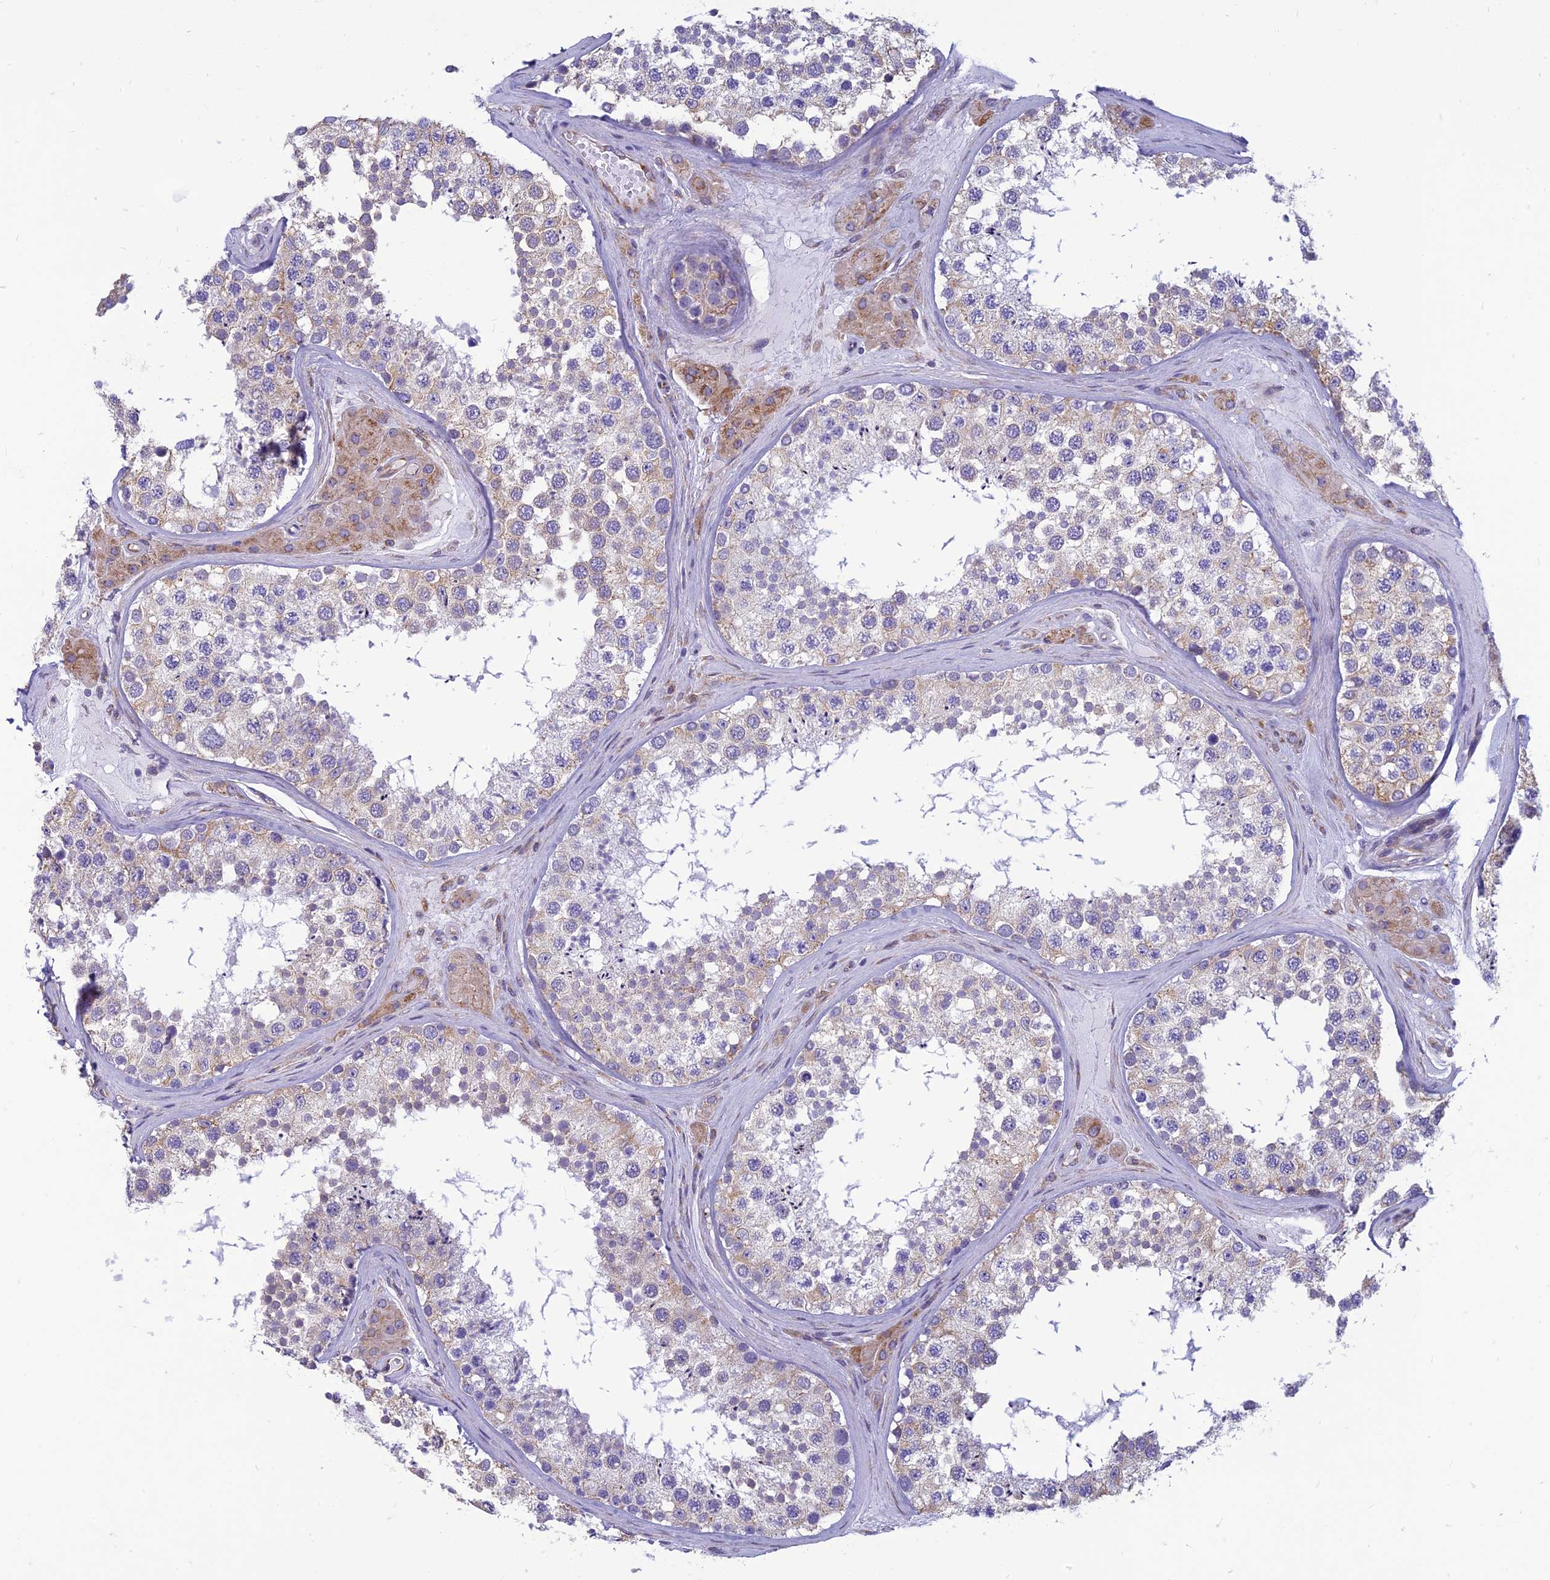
{"staining": {"intensity": "weak", "quantity": "<25%", "location": "cytoplasmic/membranous"}, "tissue": "testis", "cell_type": "Cells in seminiferous ducts", "image_type": "normal", "snomed": [{"axis": "morphology", "description": "Normal tissue, NOS"}, {"axis": "topography", "description": "Testis"}], "caption": "Benign testis was stained to show a protein in brown. There is no significant positivity in cells in seminiferous ducts. Nuclei are stained in blue.", "gene": "CENATAC", "patient": {"sex": "male", "age": 46}}